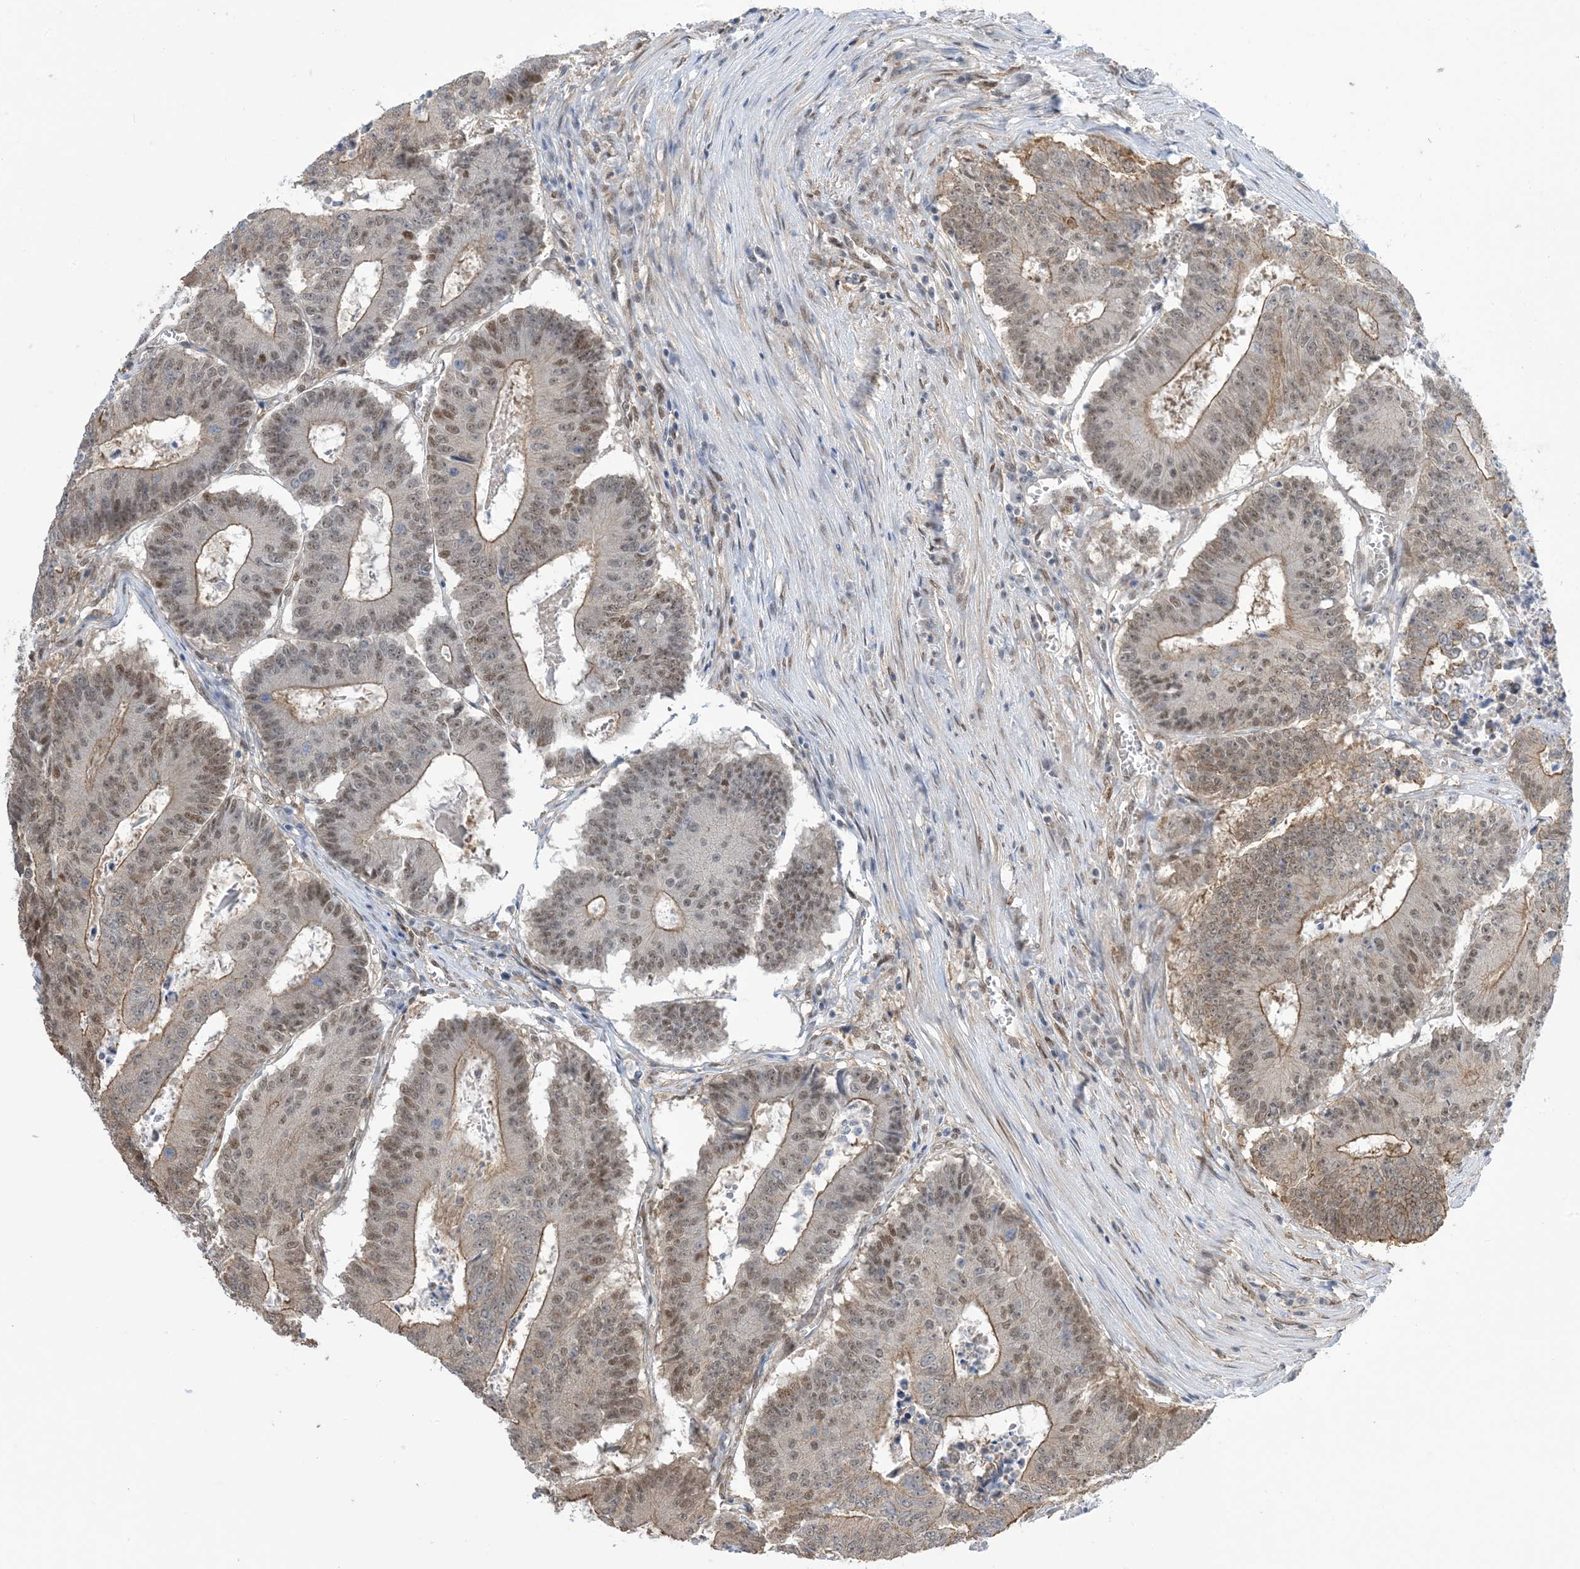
{"staining": {"intensity": "moderate", "quantity": "25%-75%", "location": "cytoplasmic/membranous,nuclear"}, "tissue": "colorectal cancer", "cell_type": "Tumor cells", "image_type": "cancer", "snomed": [{"axis": "morphology", "description": "Adenocarcinoma, NOS"}, {"axis": "topography", "description": "Colon"}], "caption": "IHC (DAB (3,3'-diaminobenzidine)) staining of colorectal cancer (adenocarcinoma) displays moderate cytoplasmic/membranous and nuclear protein staining in approximately 25%-75% of tumor cells. (DAB (3,3'-diaminobenzidine) = brown stain, brightfield microscopy at high magnification).", "gene": "ZNF8", "patient": {"sex": "male", "age": 87}}